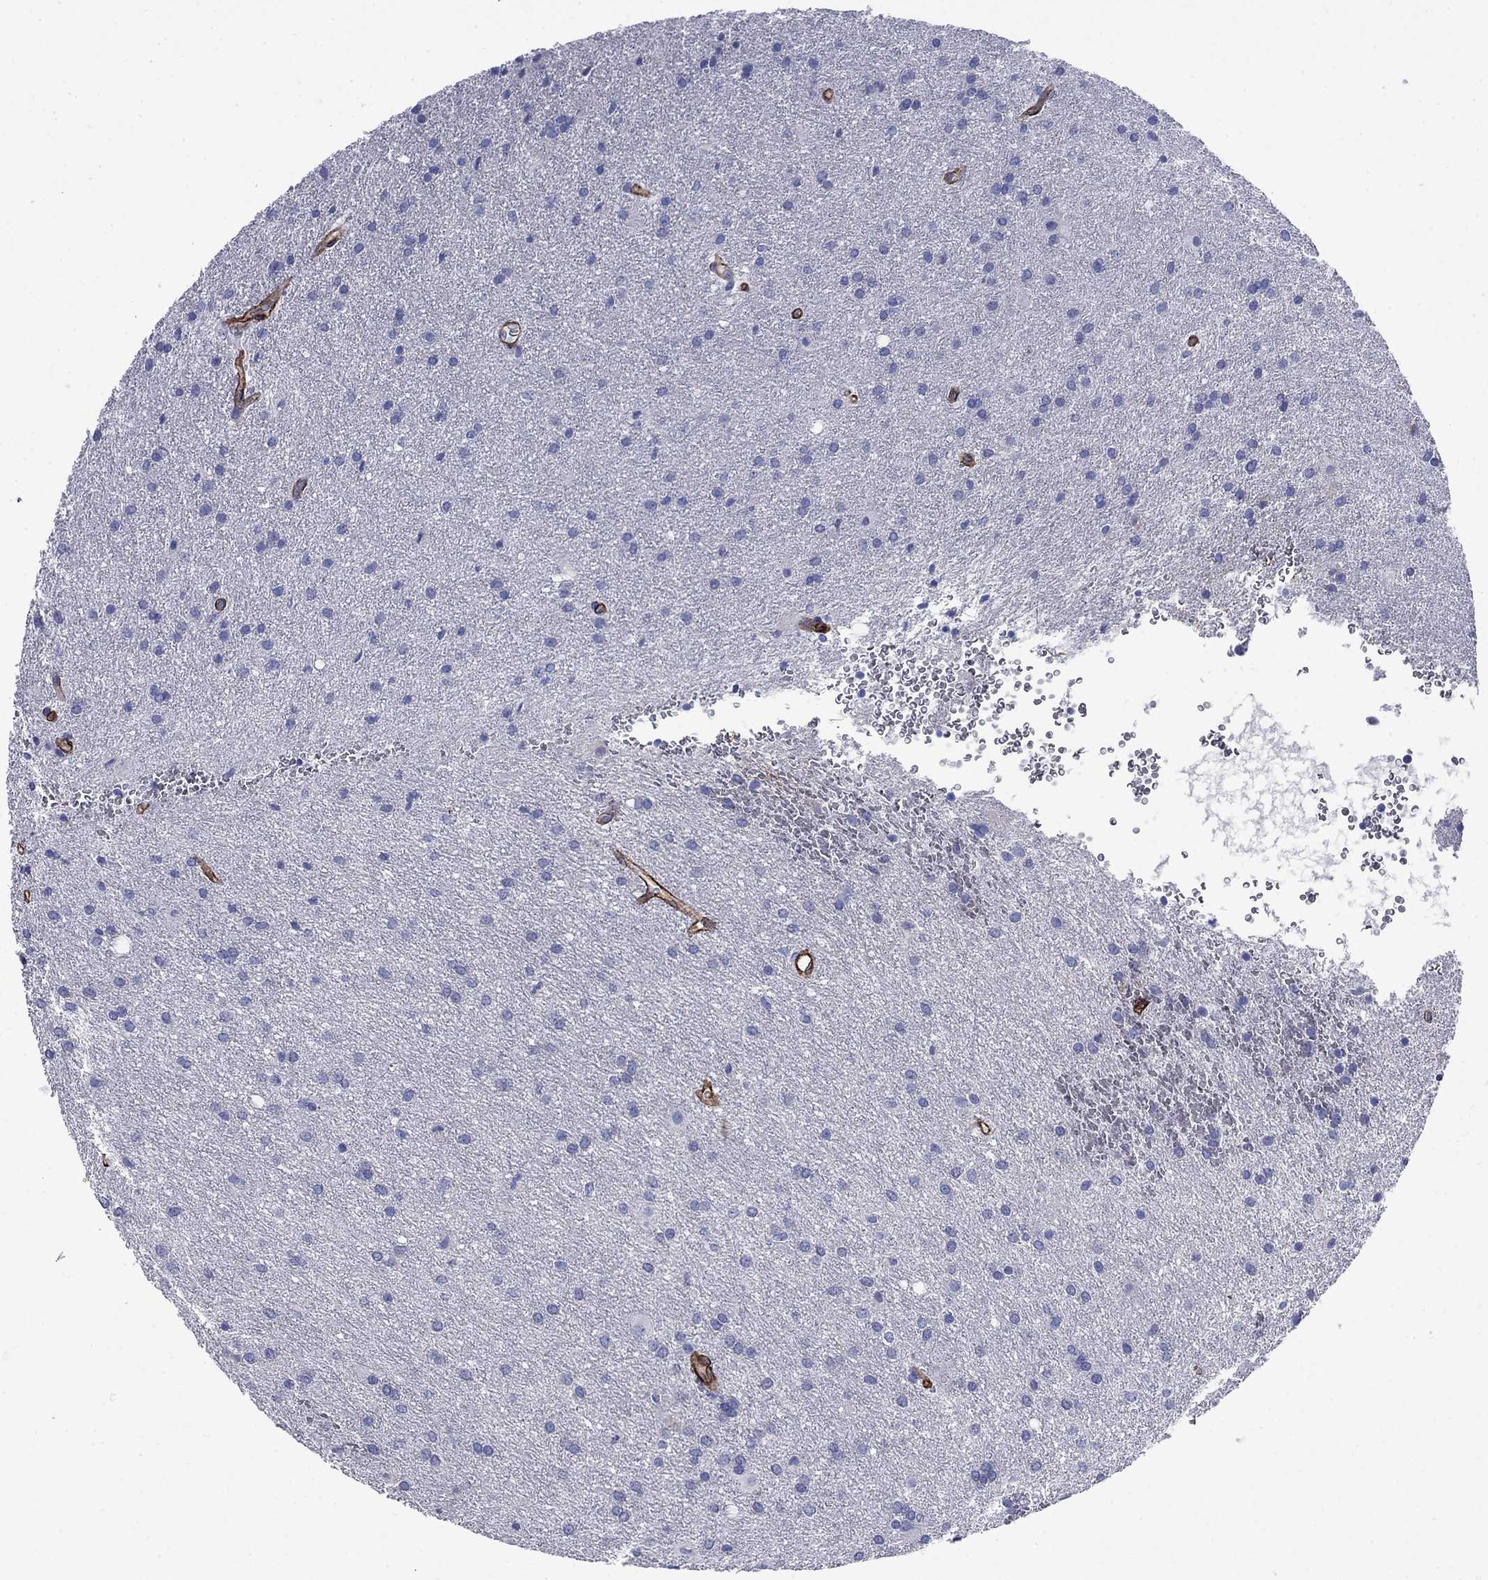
{"staining": {"intensity": "negative", "quantity": "none", "location": "none"}, "tissue": "glioma", "cell_type": "Tumor cells", "image_type": "cancer", "snomed": [{"axis": "morphology", "description": "Glioma, malignant, Low grade"}, {"axis": "topography", "description": "Brain"}], "caption": "Tumor cells show no significant protein expression in glioma.", "gene": "VTN", "patient": {"sex": "male", "age": 58}}